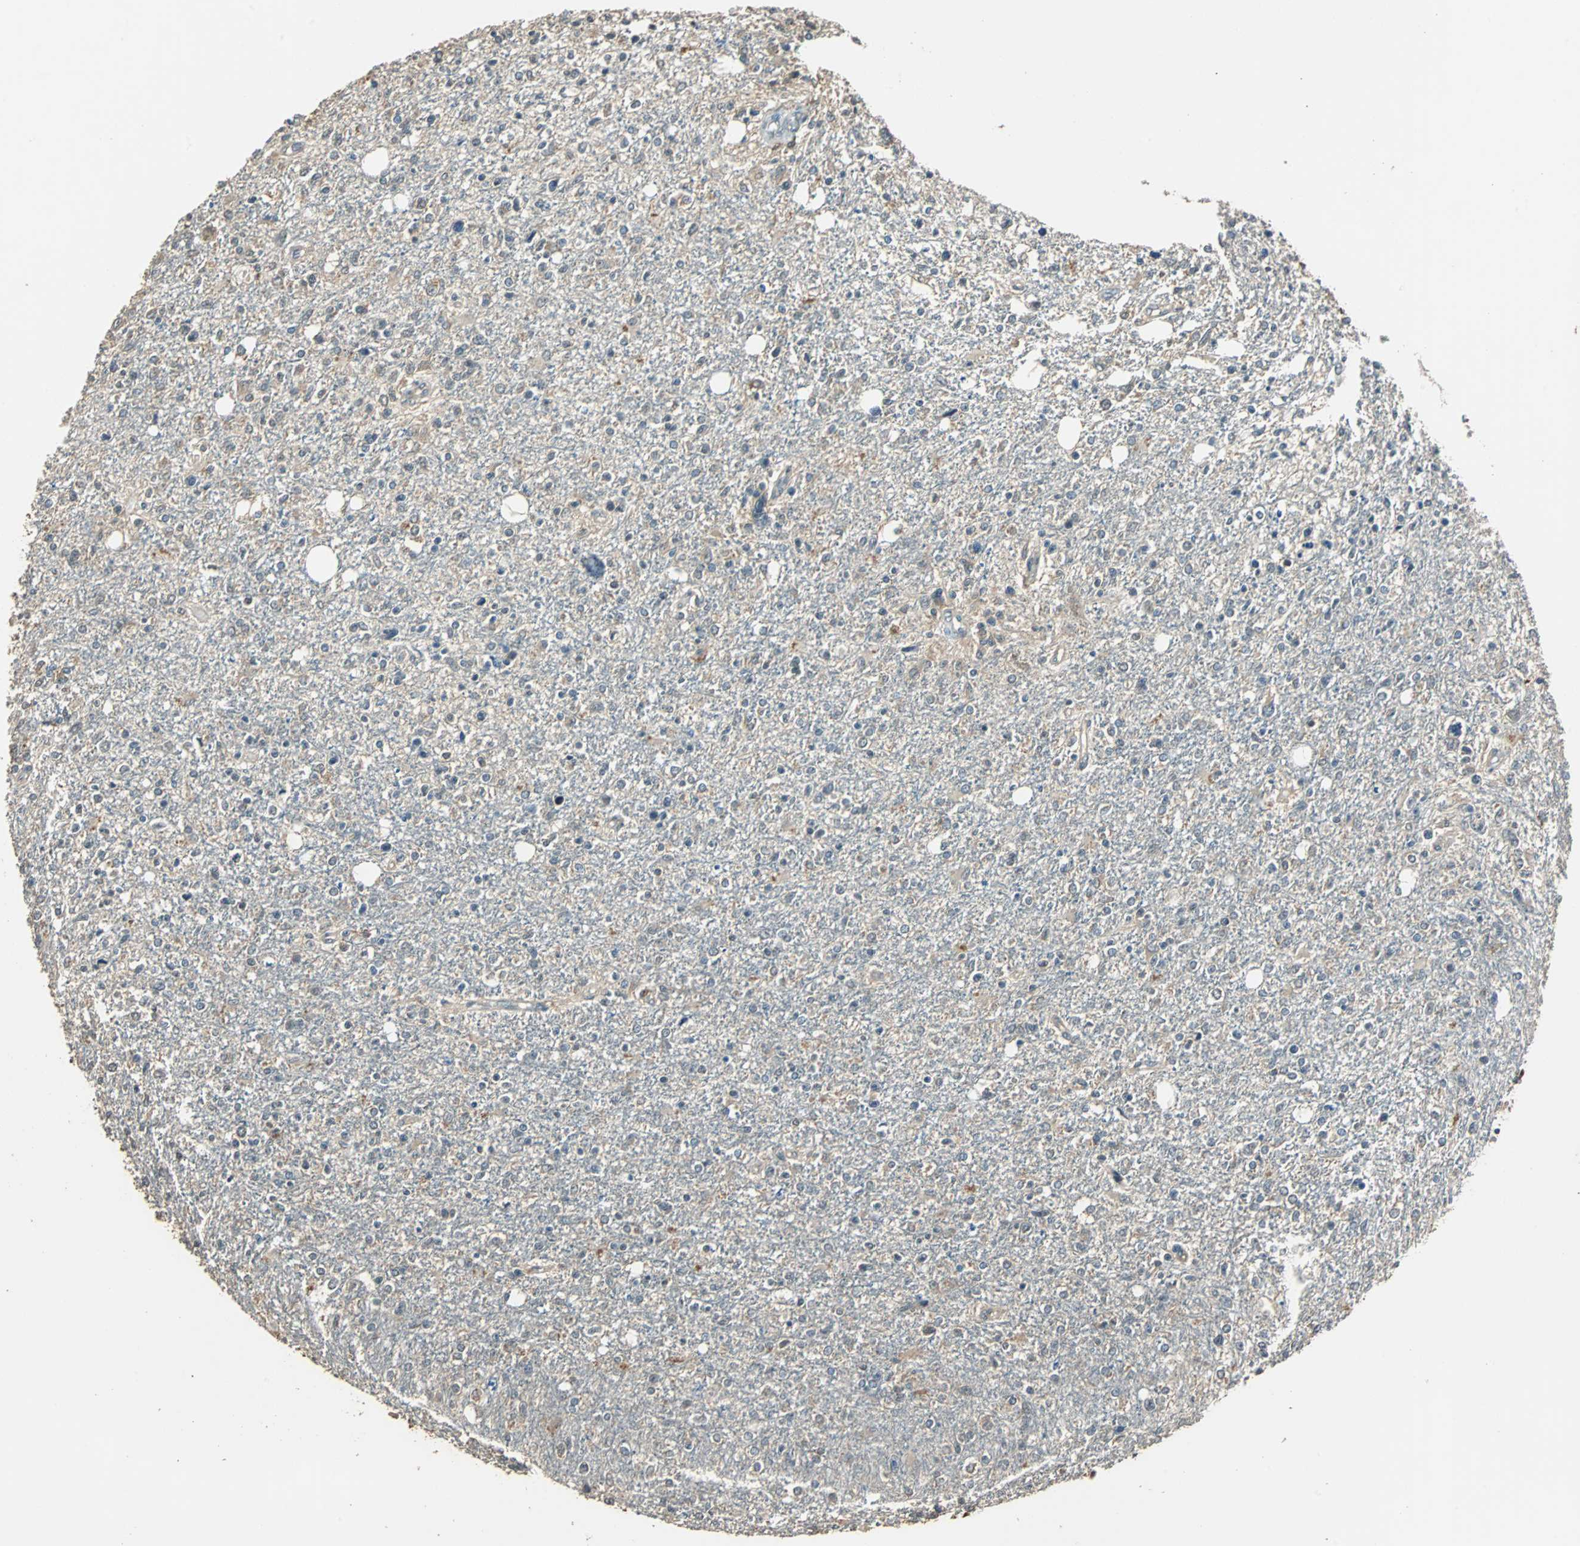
{"staining": {"intensity": "weak", "quantity": "25%-75%", "location": "cytoplasmic/membranous"}, "tissue": "glioma", "cell_type": "Tumor cells", "image_type": "cancer", "snomed": [{"axis": "morphology", "description": "Glioma, malignant, High grade"}, {"axis": "topography", "description": "Cerebral cortex"}], "caption": "A brown stain shows weak cytoplasmic/membranous positivity of a protein in glioma tumor cells.", "gene": "ABHD2", "patient": {"sex": "male", "age": 76}}